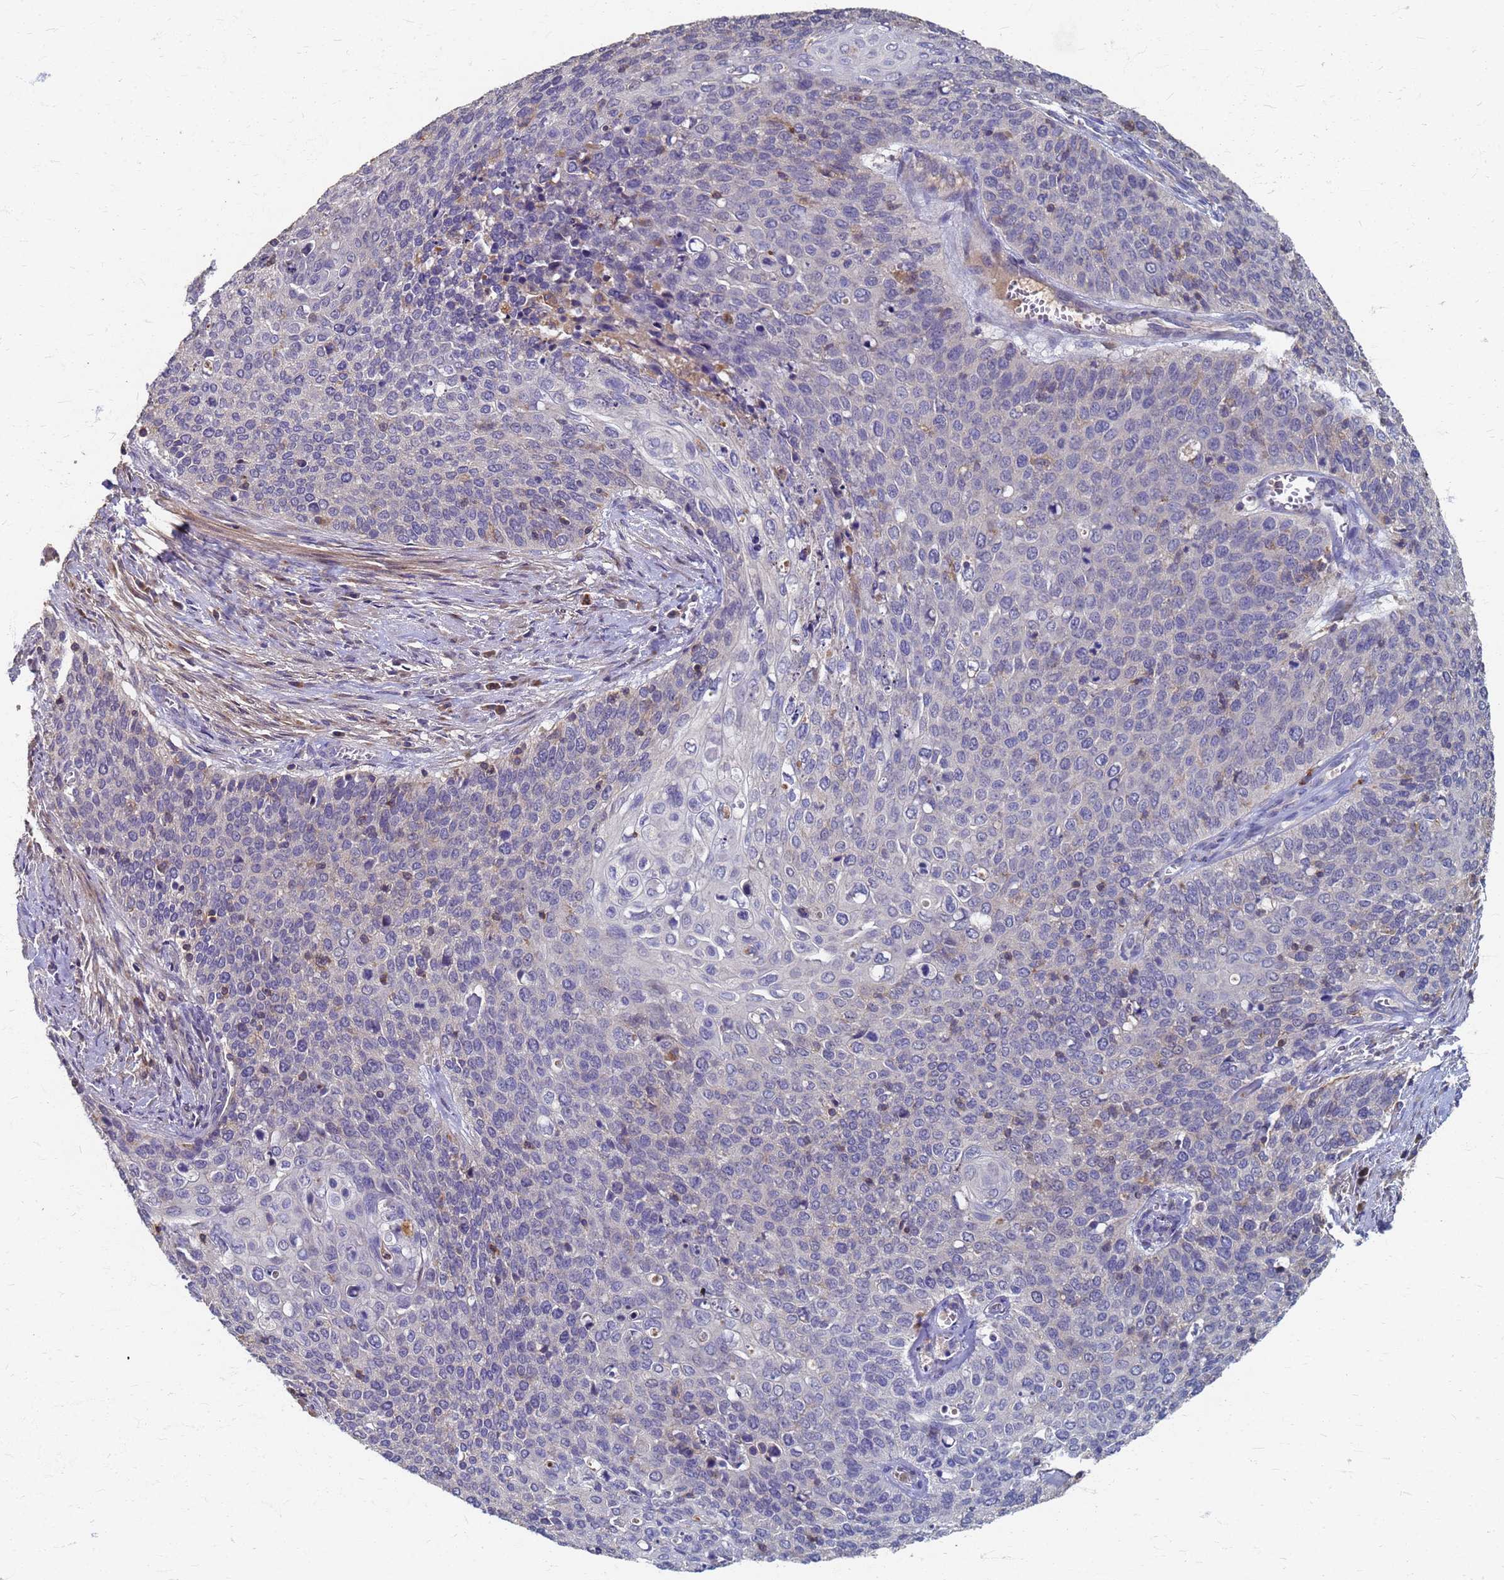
{"staining": {"intensity": "negative", "quantity": "none", "location": "none"}, "tissue": "cervical cancer", "cell_type": "Tumor cells", "image_type": "cancer", "snomed": [{"axis": "morphology", "description": "Squamous cell carcinoma, NOS"}, {"axis": "topography", "description": "Cervix"}], "caption": "There is no significant expression in tumor cells of cervical cancer. (DAB immunohistochemistry (IHC), high magnification).", "gene": "KRCC1", "patient": {"sex": "female", "age": 39}}